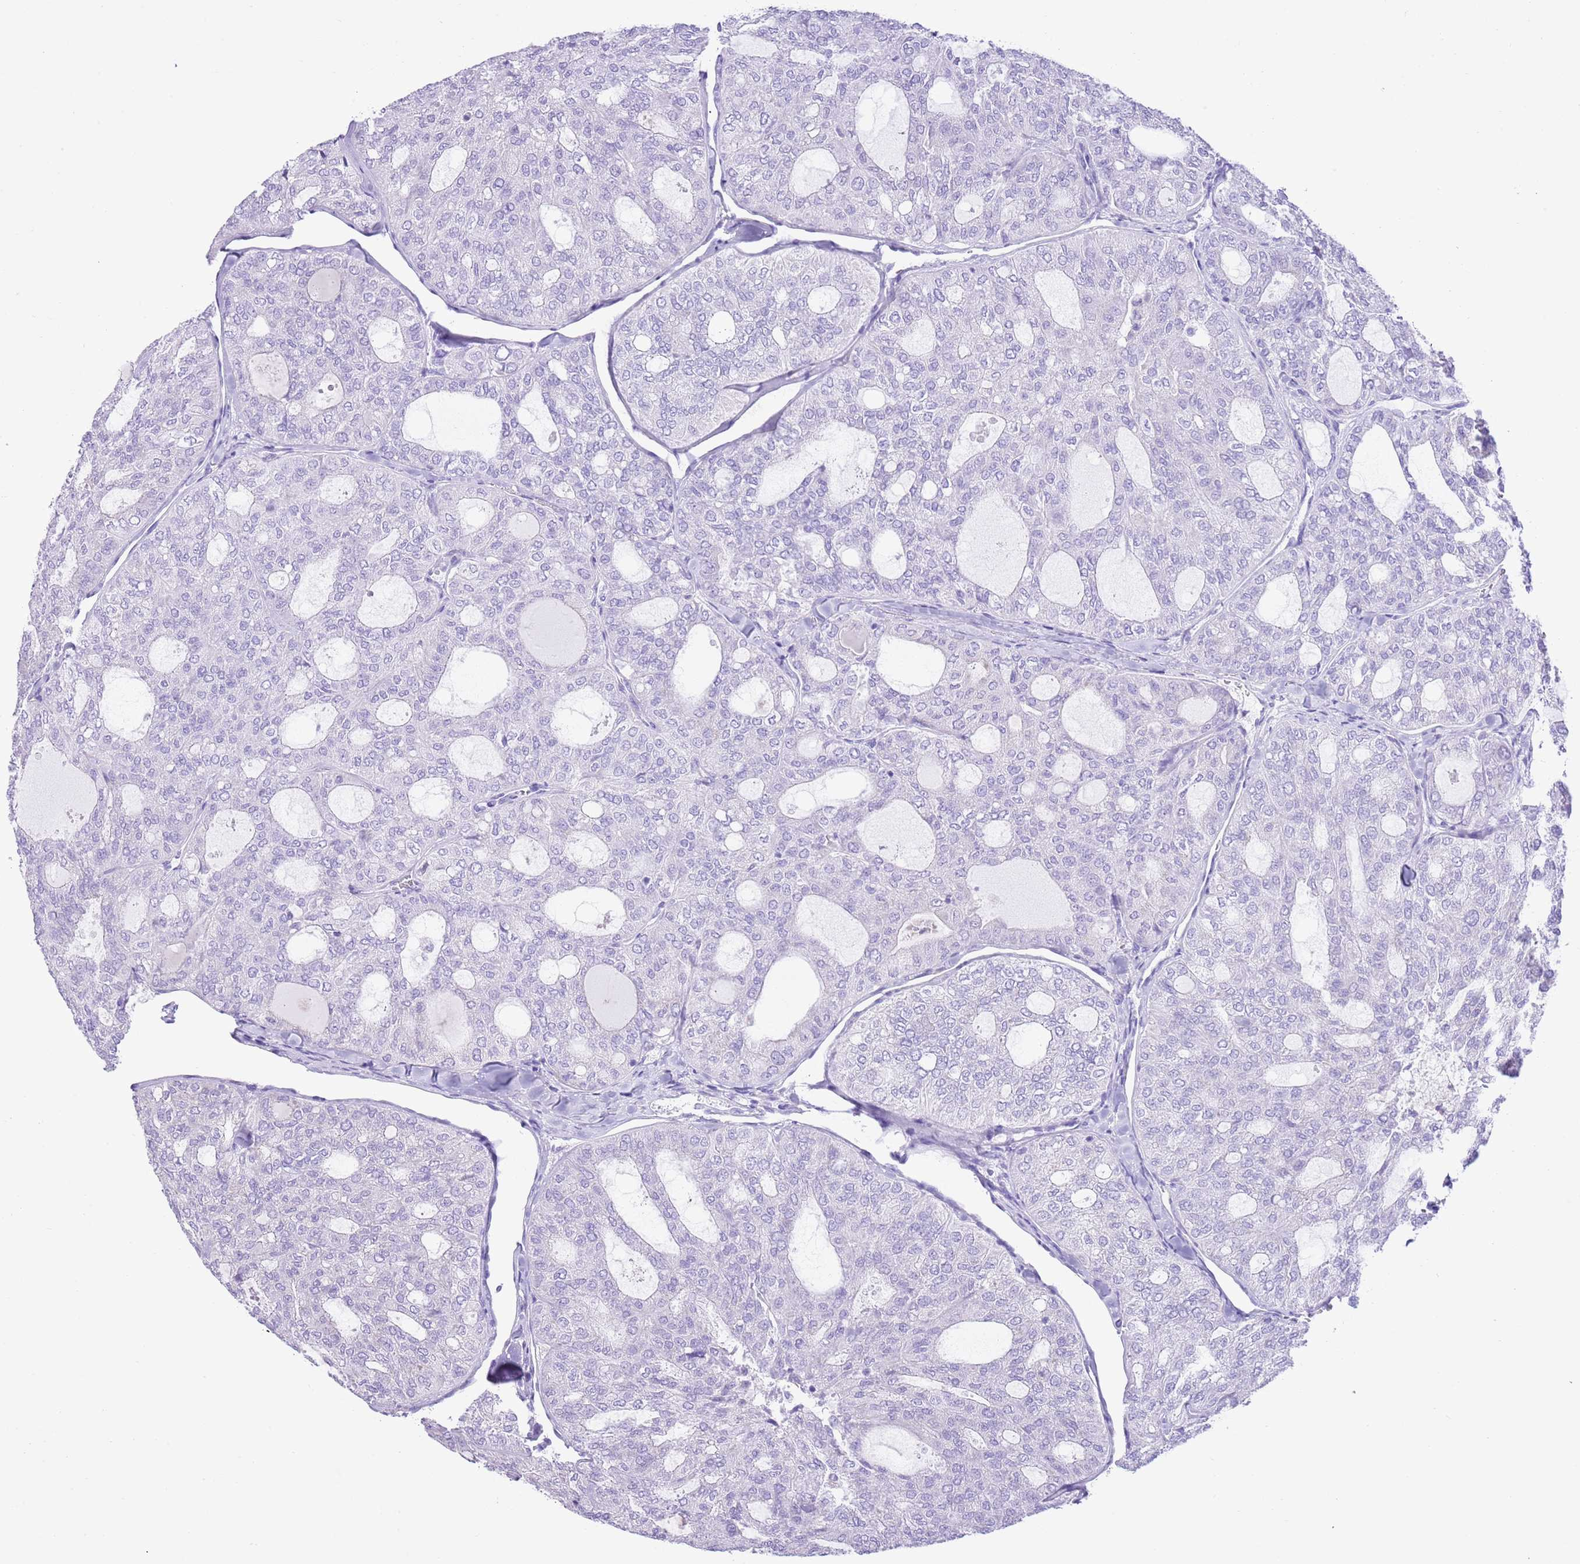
{"staining": {"intensity": "negative", "quantity": "none", "location": "none"}, "tissue": "thyroid cancer", "cell_type": "Tumor cells", "image_type": "cancer", "snomed": [{"axis": "morphology", "description": "Follicular adenoma carcinoma, NOS"}, {"axis": "topography", "description": "Thyroid gland"}], "caption": "Tumor cells show no significant staining in thyroid follicular adenoma carcinoma.", "gene": "AAR2", "patient": {"sex": "male", "age": 75}}